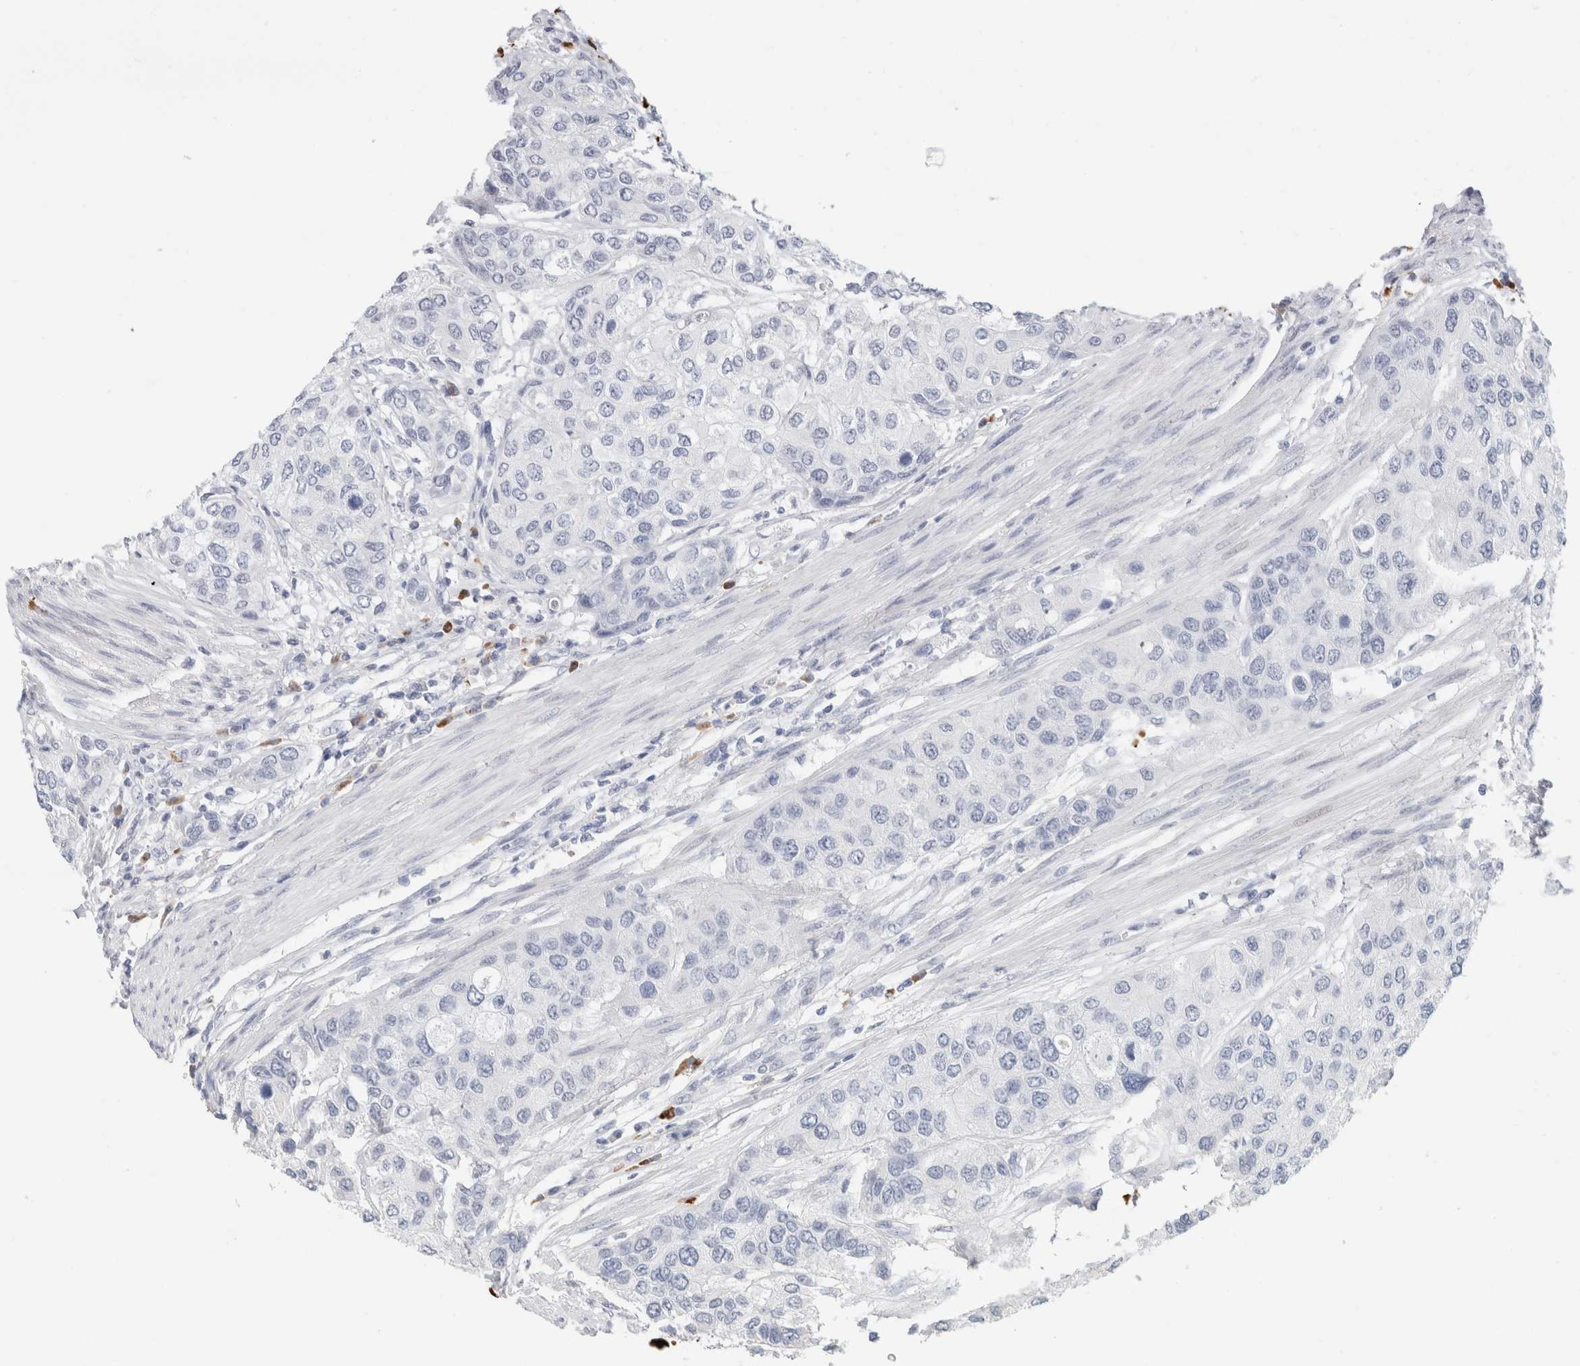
{"staining": {"intensity": "negative", "quantity": "none", "location": "none"}, "tissue": "urothelial cancer", "cell_type": "Tumor cells", "image_type": "cancer", "snomed": [{"axis": "morphology", "description": "Urothelial carcinoma, High grade"}, {"axis": "topography", "description": "Urinary bladder"}], "caption": "This image is of urothelial carcinoma (high-grade) stained with immunohistochemistry to label a protein in brown with the nuclei are counter-stained blue. There is no positivity in tumor cells.", "gene": "IL6", "patient": {"sex": "female", "age": 56}}